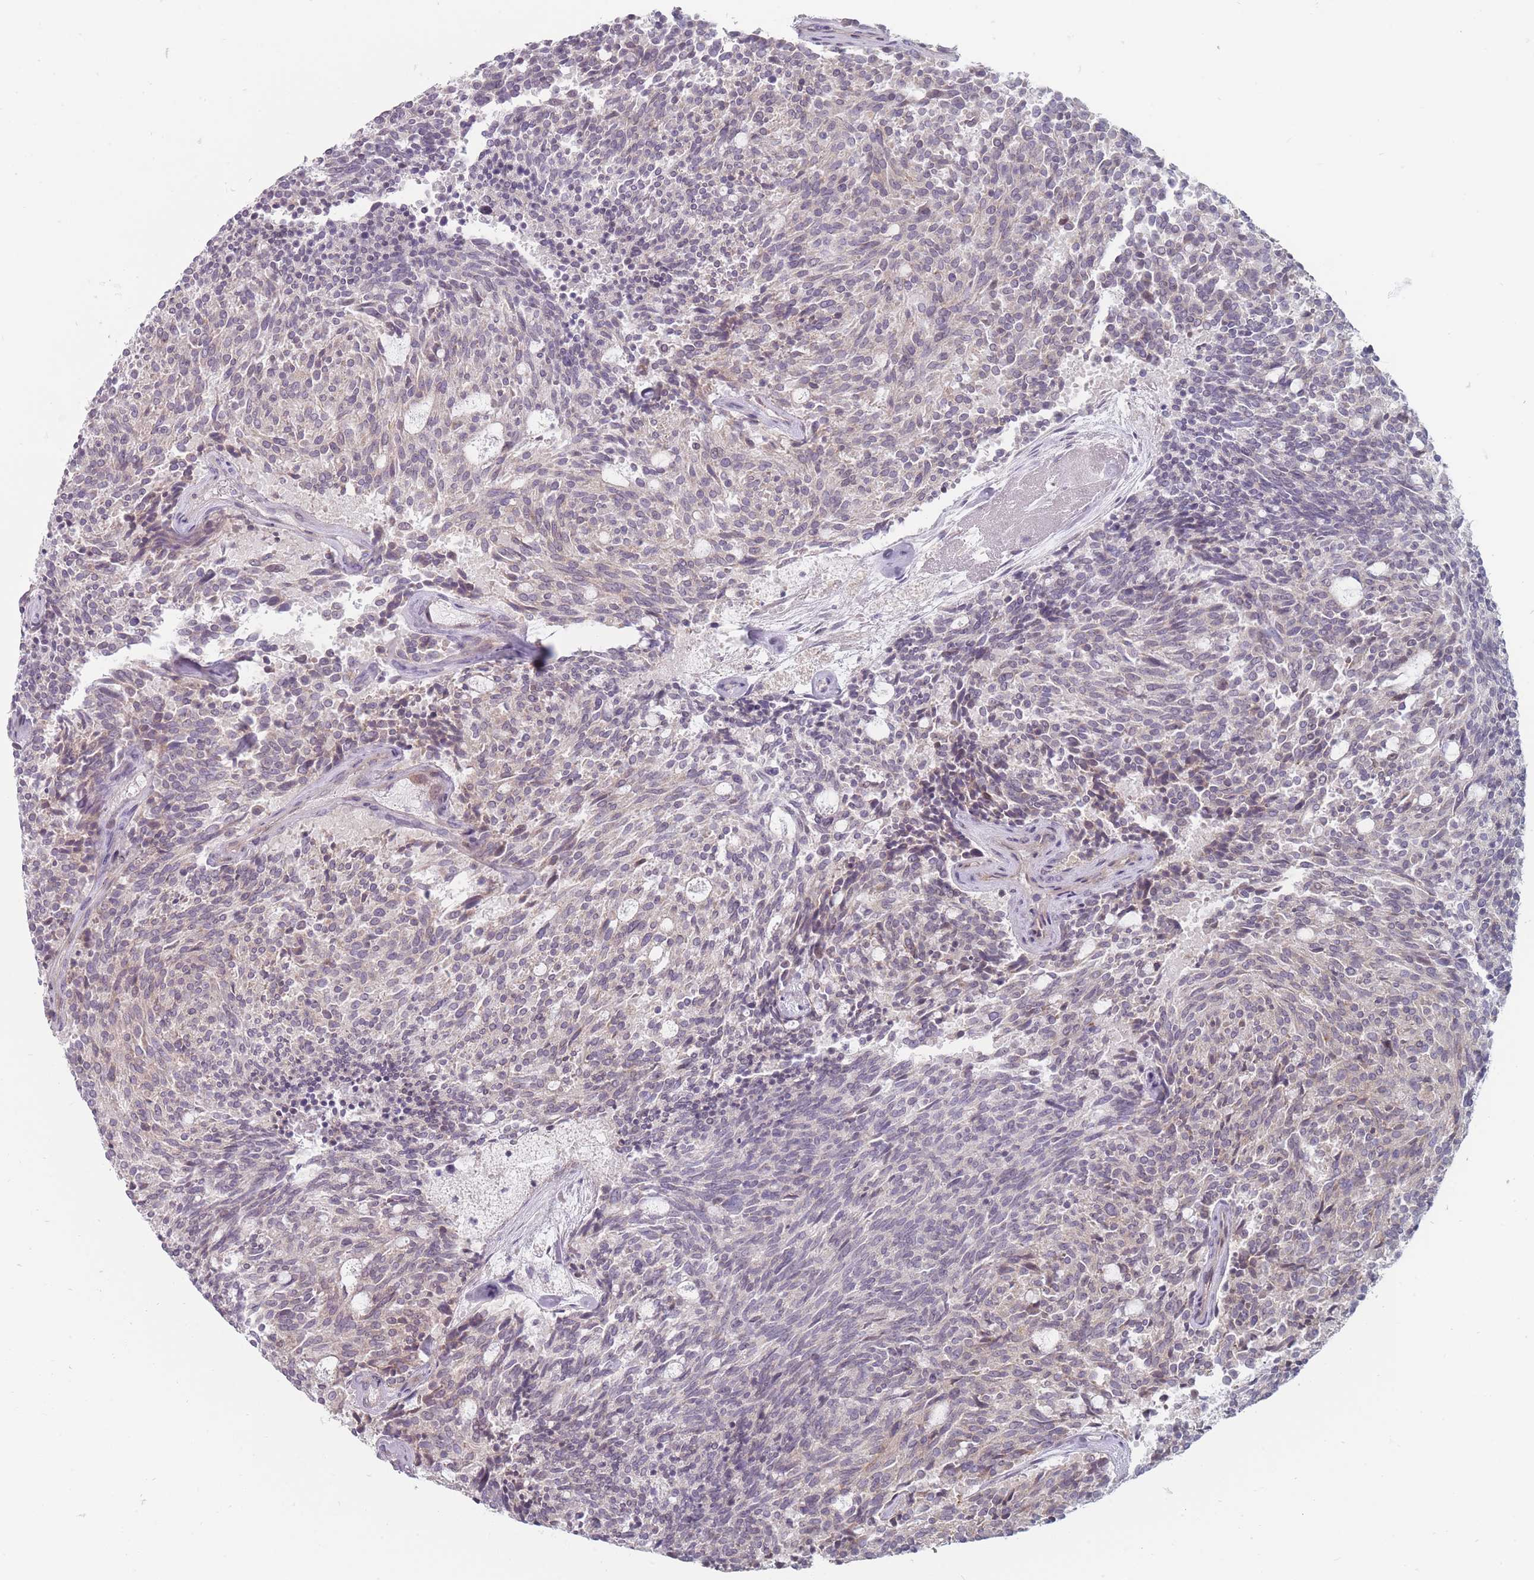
{"staining": {"intensity": "weak", "quantity": "<25%", "location": "cytoplasmic/membranous"}, "tissue": "carcinoid", "cell_type": "Tumor cells", "image_type": "cancer", "snomed": [{"axis": "morphology", "description": "Carcinoid, malignant, NOS"}, {"axis": "topography", "description": "Pancreas"}], "caption": "Carcinoid (malignant) was stained to show a protein in brown. There is no significant expression in tumor cells.", "gene": "PCDH12", "patient": {"sex": "female", "age": 54}}